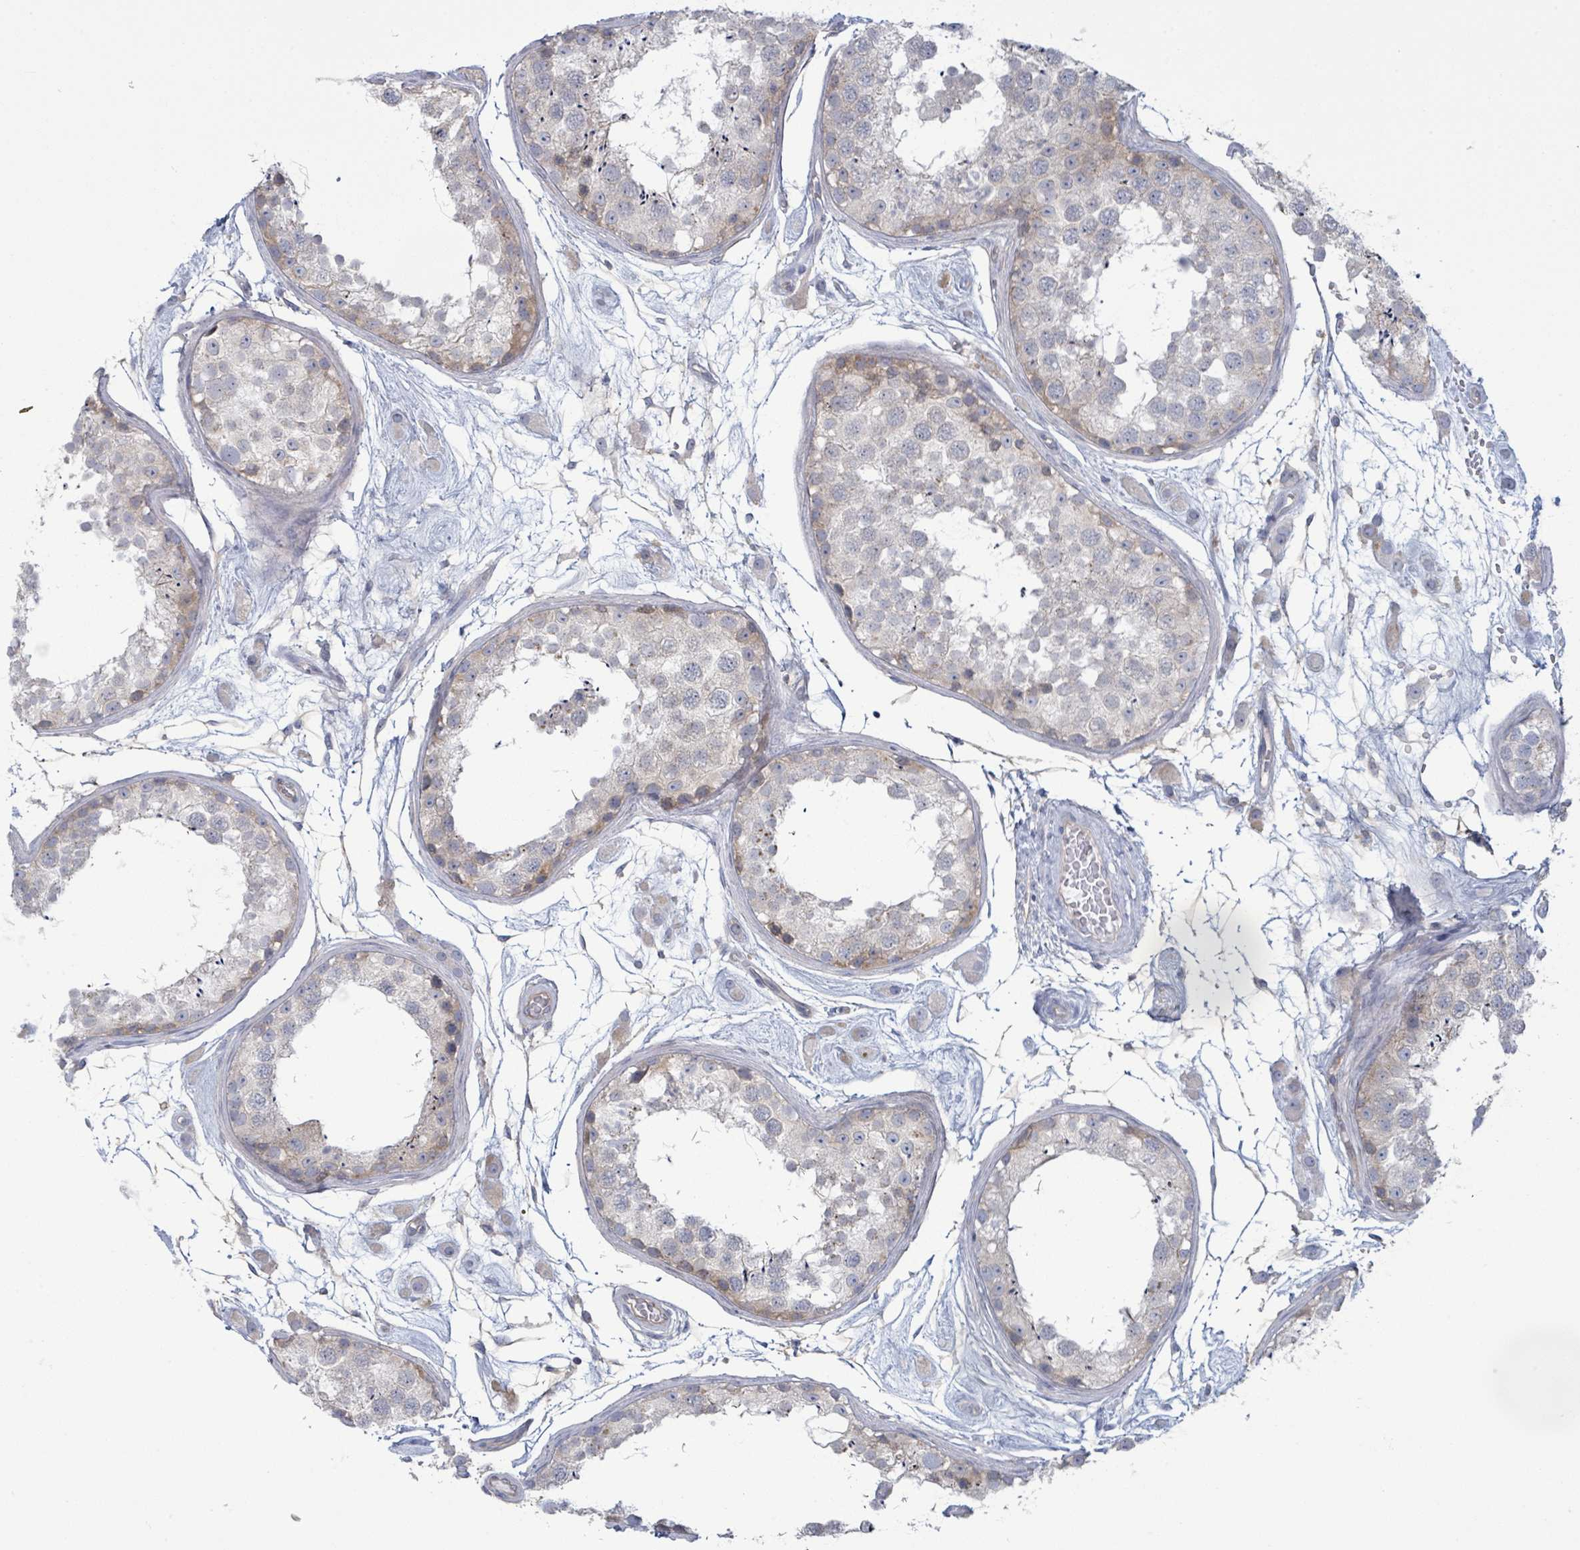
{"staining": {"intensity": "moderate", "quantity": "<25%", "location": "cytoplasmic/membranous"}, "tissue": "testis", "cell_type": "Cells in seminiferous ducts", "image_type": "normal", "snomed": [{"axis": "morphology", "description": "Normal tissue, NOS"}, {"axis": "topography", "description": "Testis"}], "caption": "Testis stained with immunohistochemistry (IHC) exhibits moderate cytoplasmic/membranous positivity in approximately <25% of cells in seminiferous ducts. The protein is stained brown, and the nuclei are stained in blue (DAB (3,3'-diaminobenzidine) IHC with brightfield microscopy, high magnification).", "gene": "COL13A1", "patient": {"sex": "male", "age": 25}}